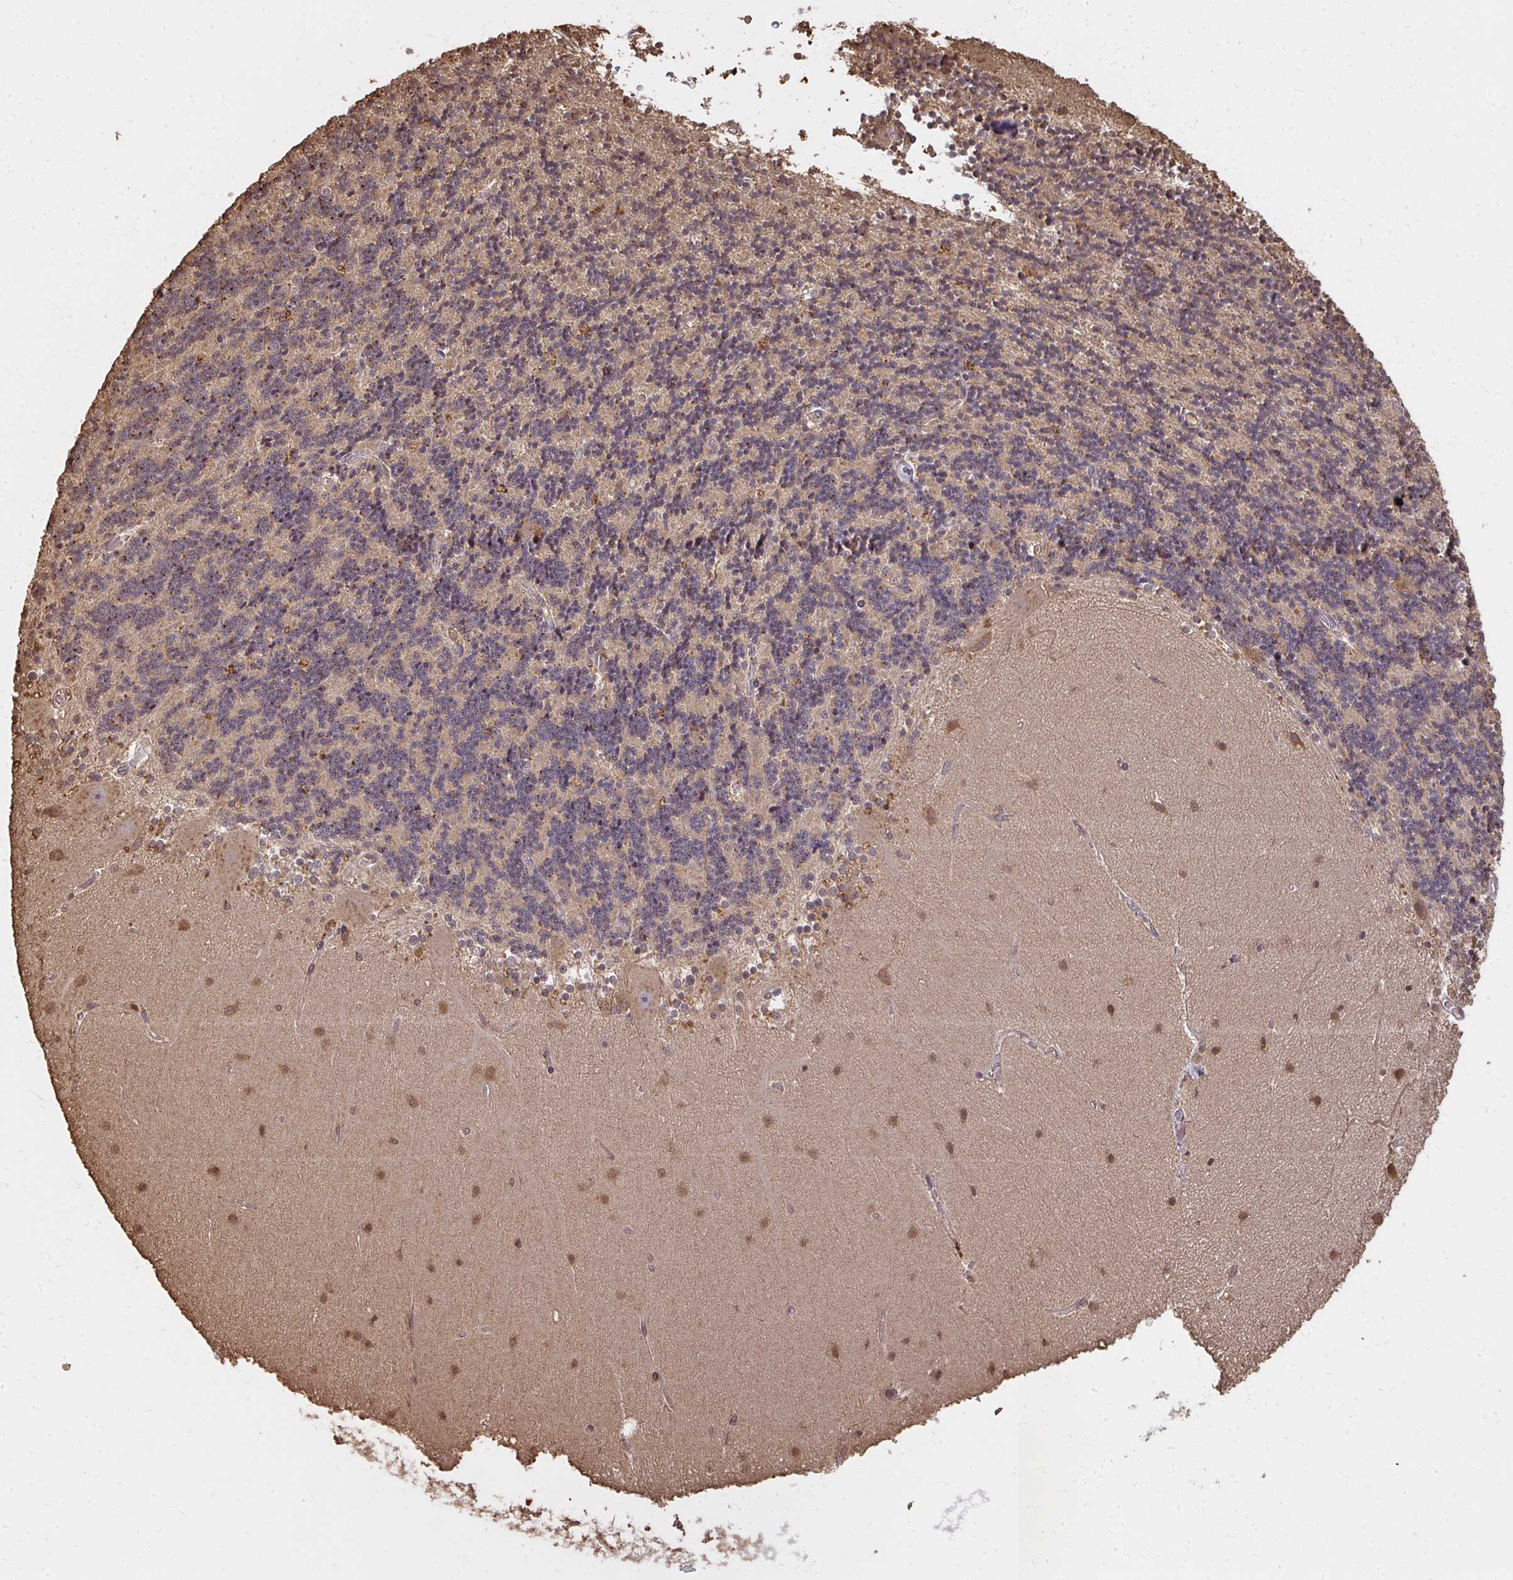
{"staining": {"intensity": "weak", "quantity": "<25%", "location": "cytoplasmic/membranous"}, "tissue": "cerebellum", "cell_type": "Cells in granular layer", "image_type": "normal", "snomed": [{"axis": "morphology", "description": "Normal tissue, NOS"}, {"axis": "topography", "description": "Cerebellum"}], "caption": "An IHC photomicrograph of normal cerebellum is shown. There is no staining in cells in granular layer of cerebellum. Brightfield microscopy of IHC stained with DAB (brown) and hematoxylin (blue), captured at high magnification.", "gene": "LARS2", "patient": {"sex": "female", "age": 54}}